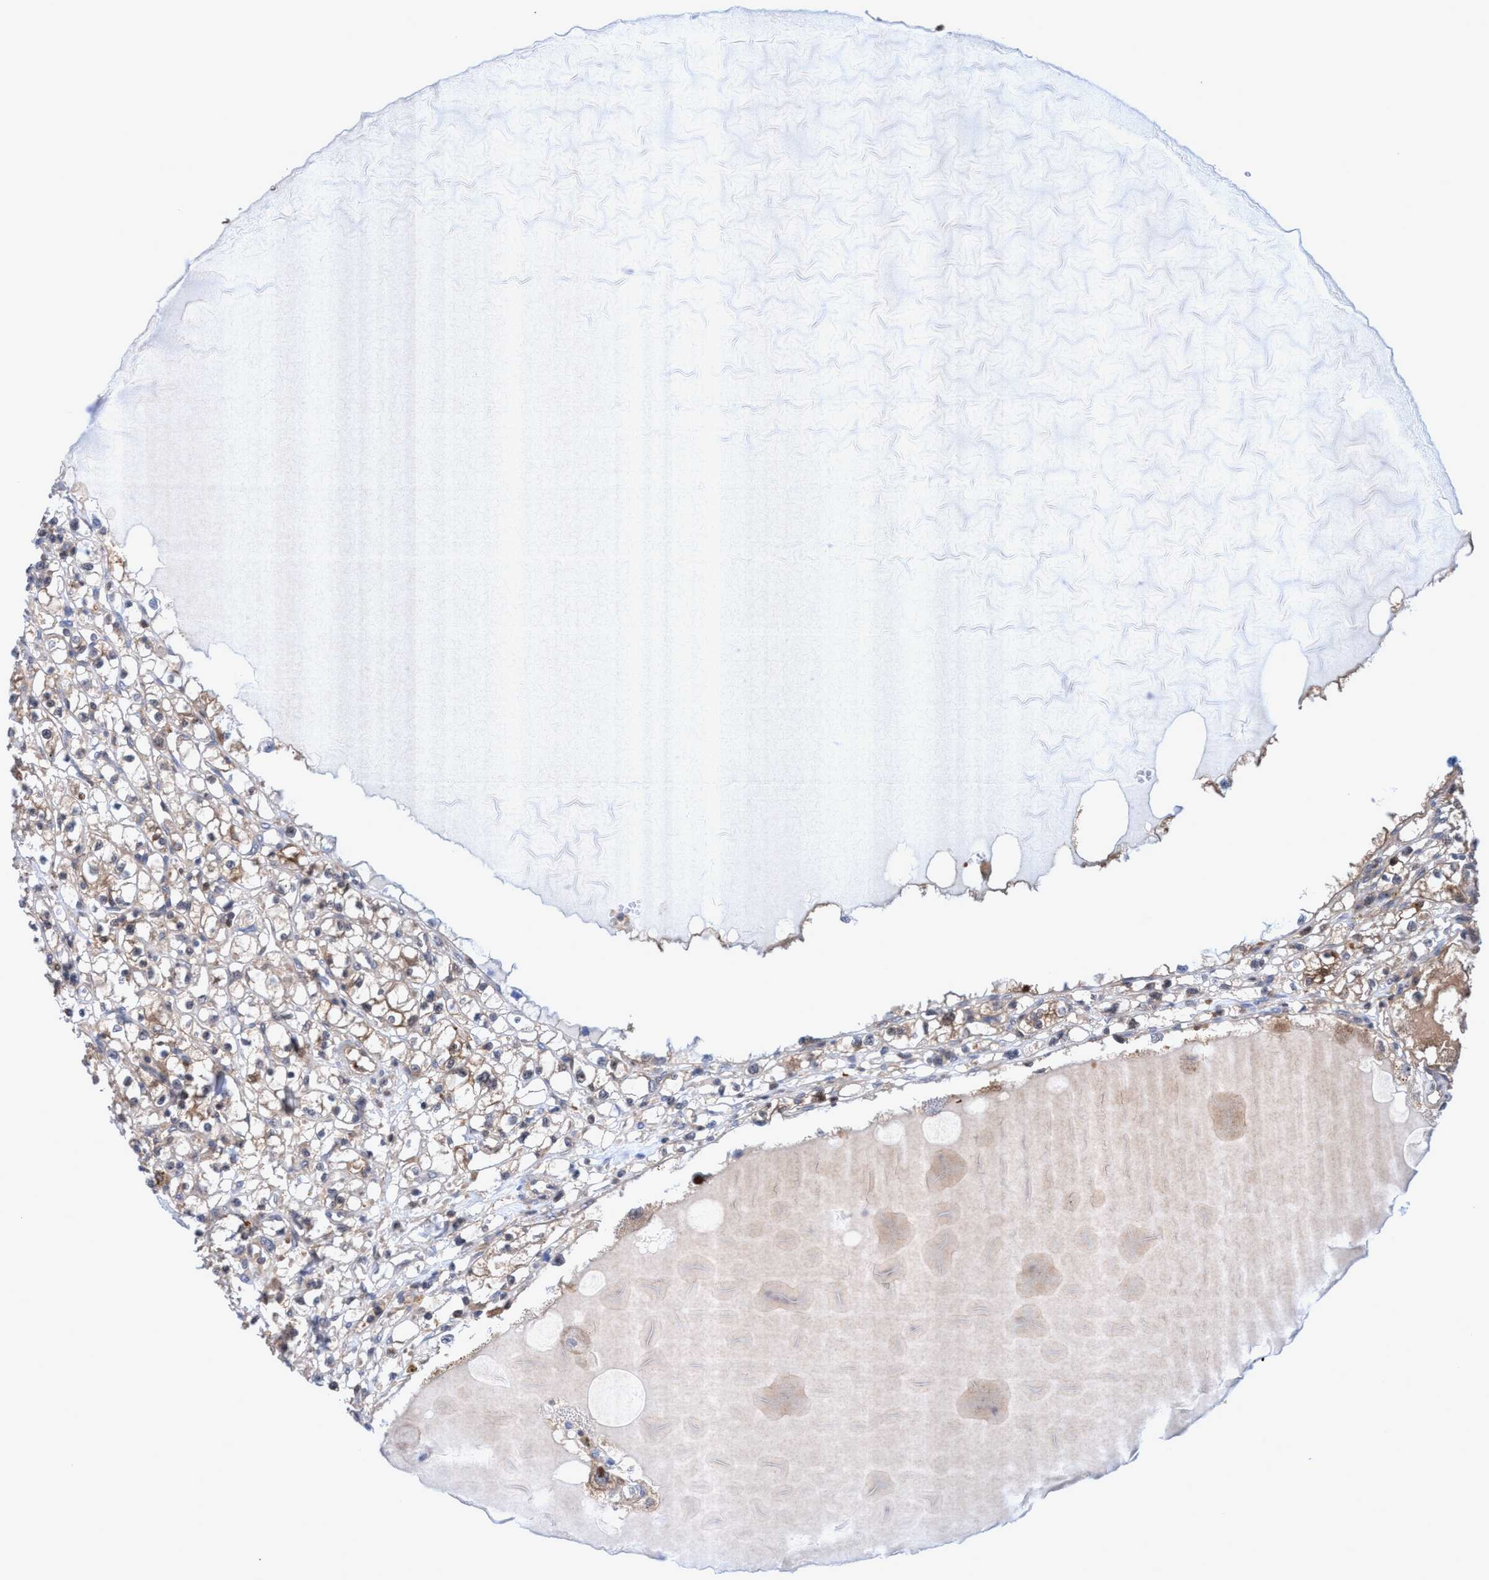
{"staining": {"intensity": "weak", "quantity": ">75%", "location": "cytoplasmic/membranous"}, "tissue": "renal cancer", "cell_type": "Tumor cells", "image_type": "cancer", "snomed": [{"axis": "morphology", "description": "Adenocarcinoma, NOS"}, {"axis": "topography", "description": "Kidney"}], "caption": "Immunohistochemical staining of adenocarcinoma (renal) reveals weak cytoplasmic/membranous protein staining in approximately >75% of tumor cells. (Brightfield microscopy of DAB IHC at high magnification).", "gene": "GLOD4", "patient": {"sex": "male", "age": 56}}